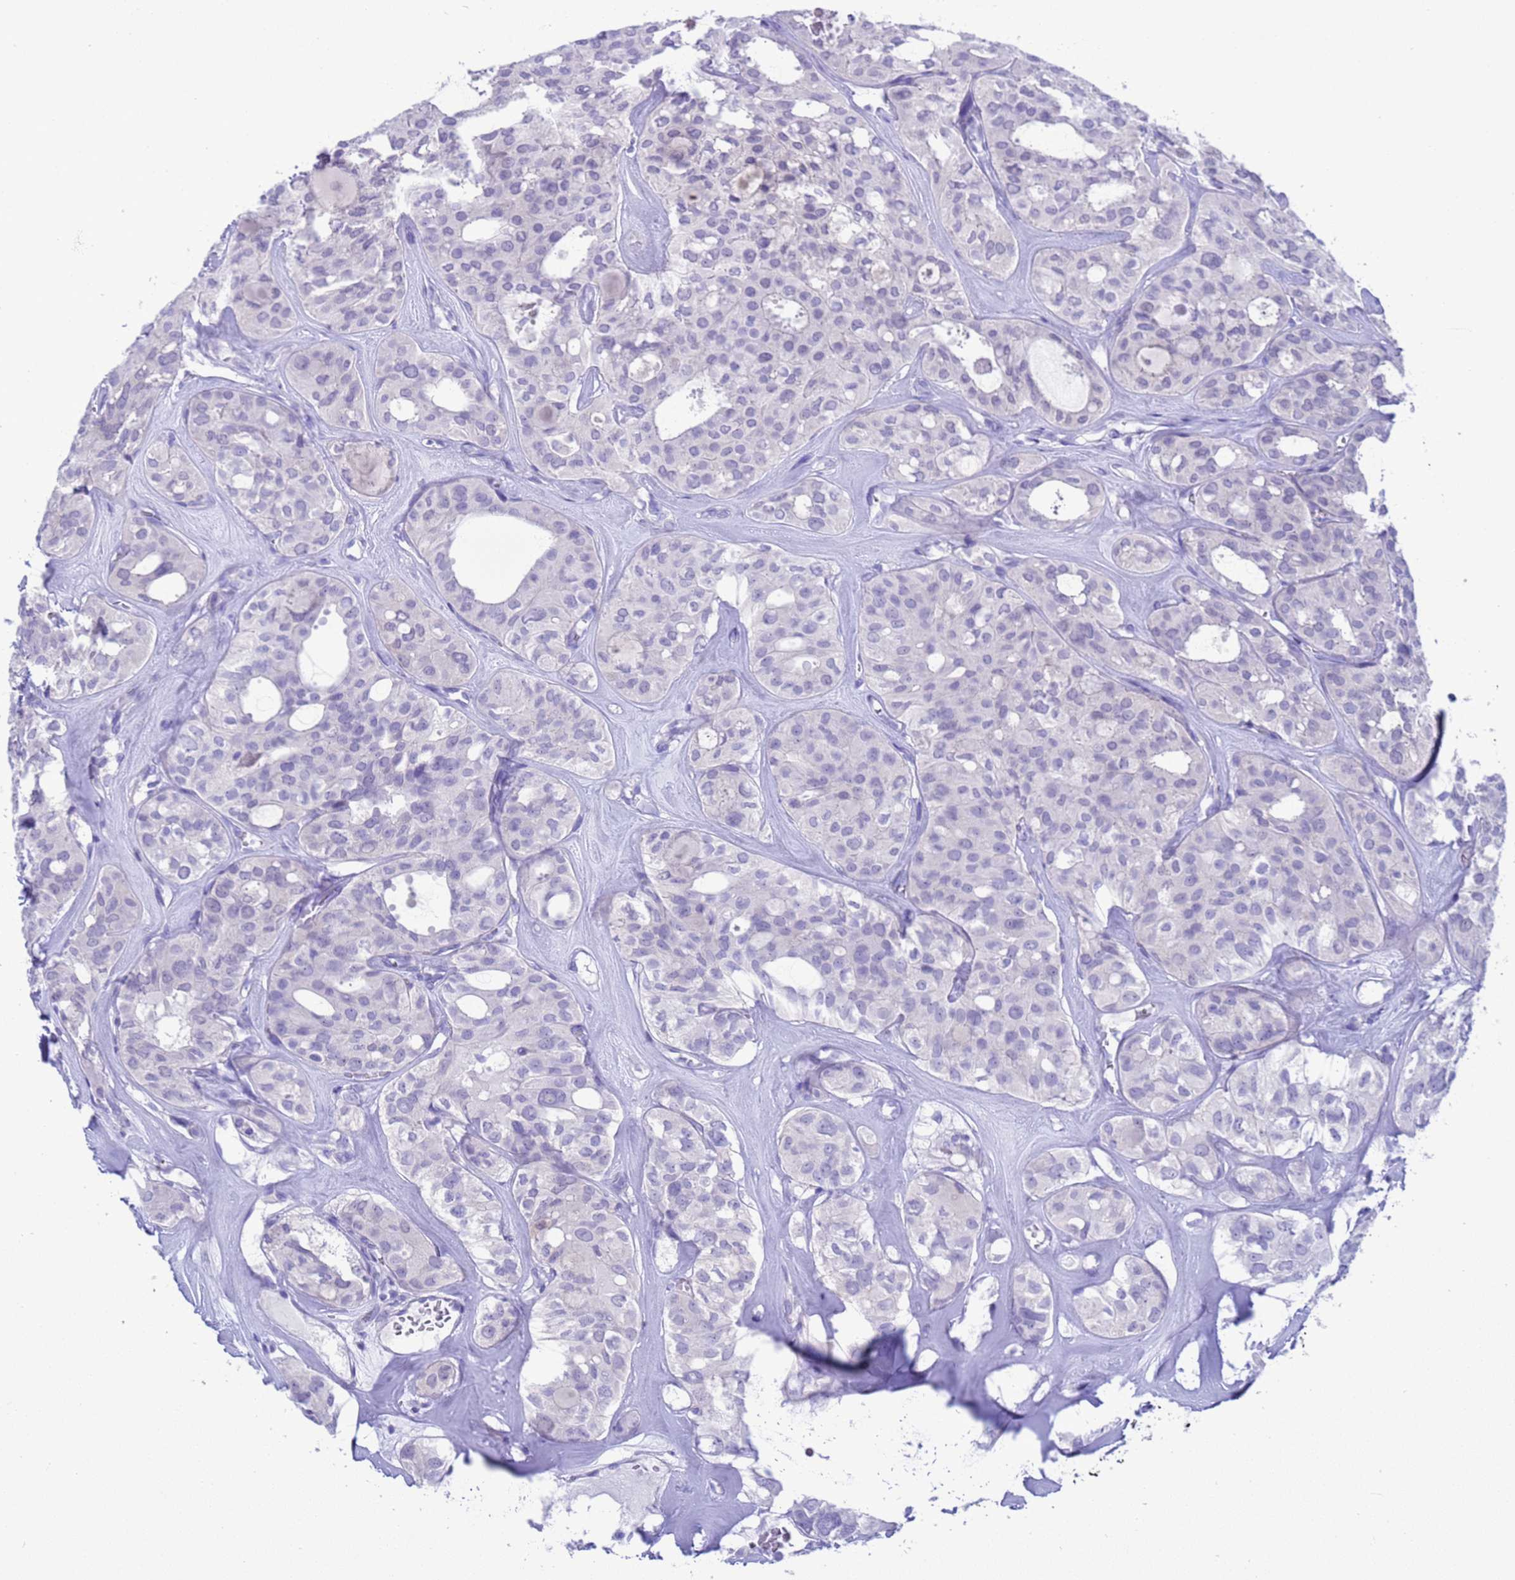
{"staining": {"intensity": "negative", "quantity": "none", "location": "none"}, "tissue": "thyroid cancer", "cell_type": "Tumor cells", "image_type": "cancer", "snomed": [{"axis": "morphology", "description": "Follicular adenoma carcinoma, NOS"}, {"axis": "topography", "description": "Thyroid gland"}], "caption": "This is a image of immunohistochemistry (IHC) staining of thyroid follicular adenoma carcinoma, which shows no staining in tumor cells.", "gene": "GSTM1", "patient": {"sex": "male", "age": 75}}